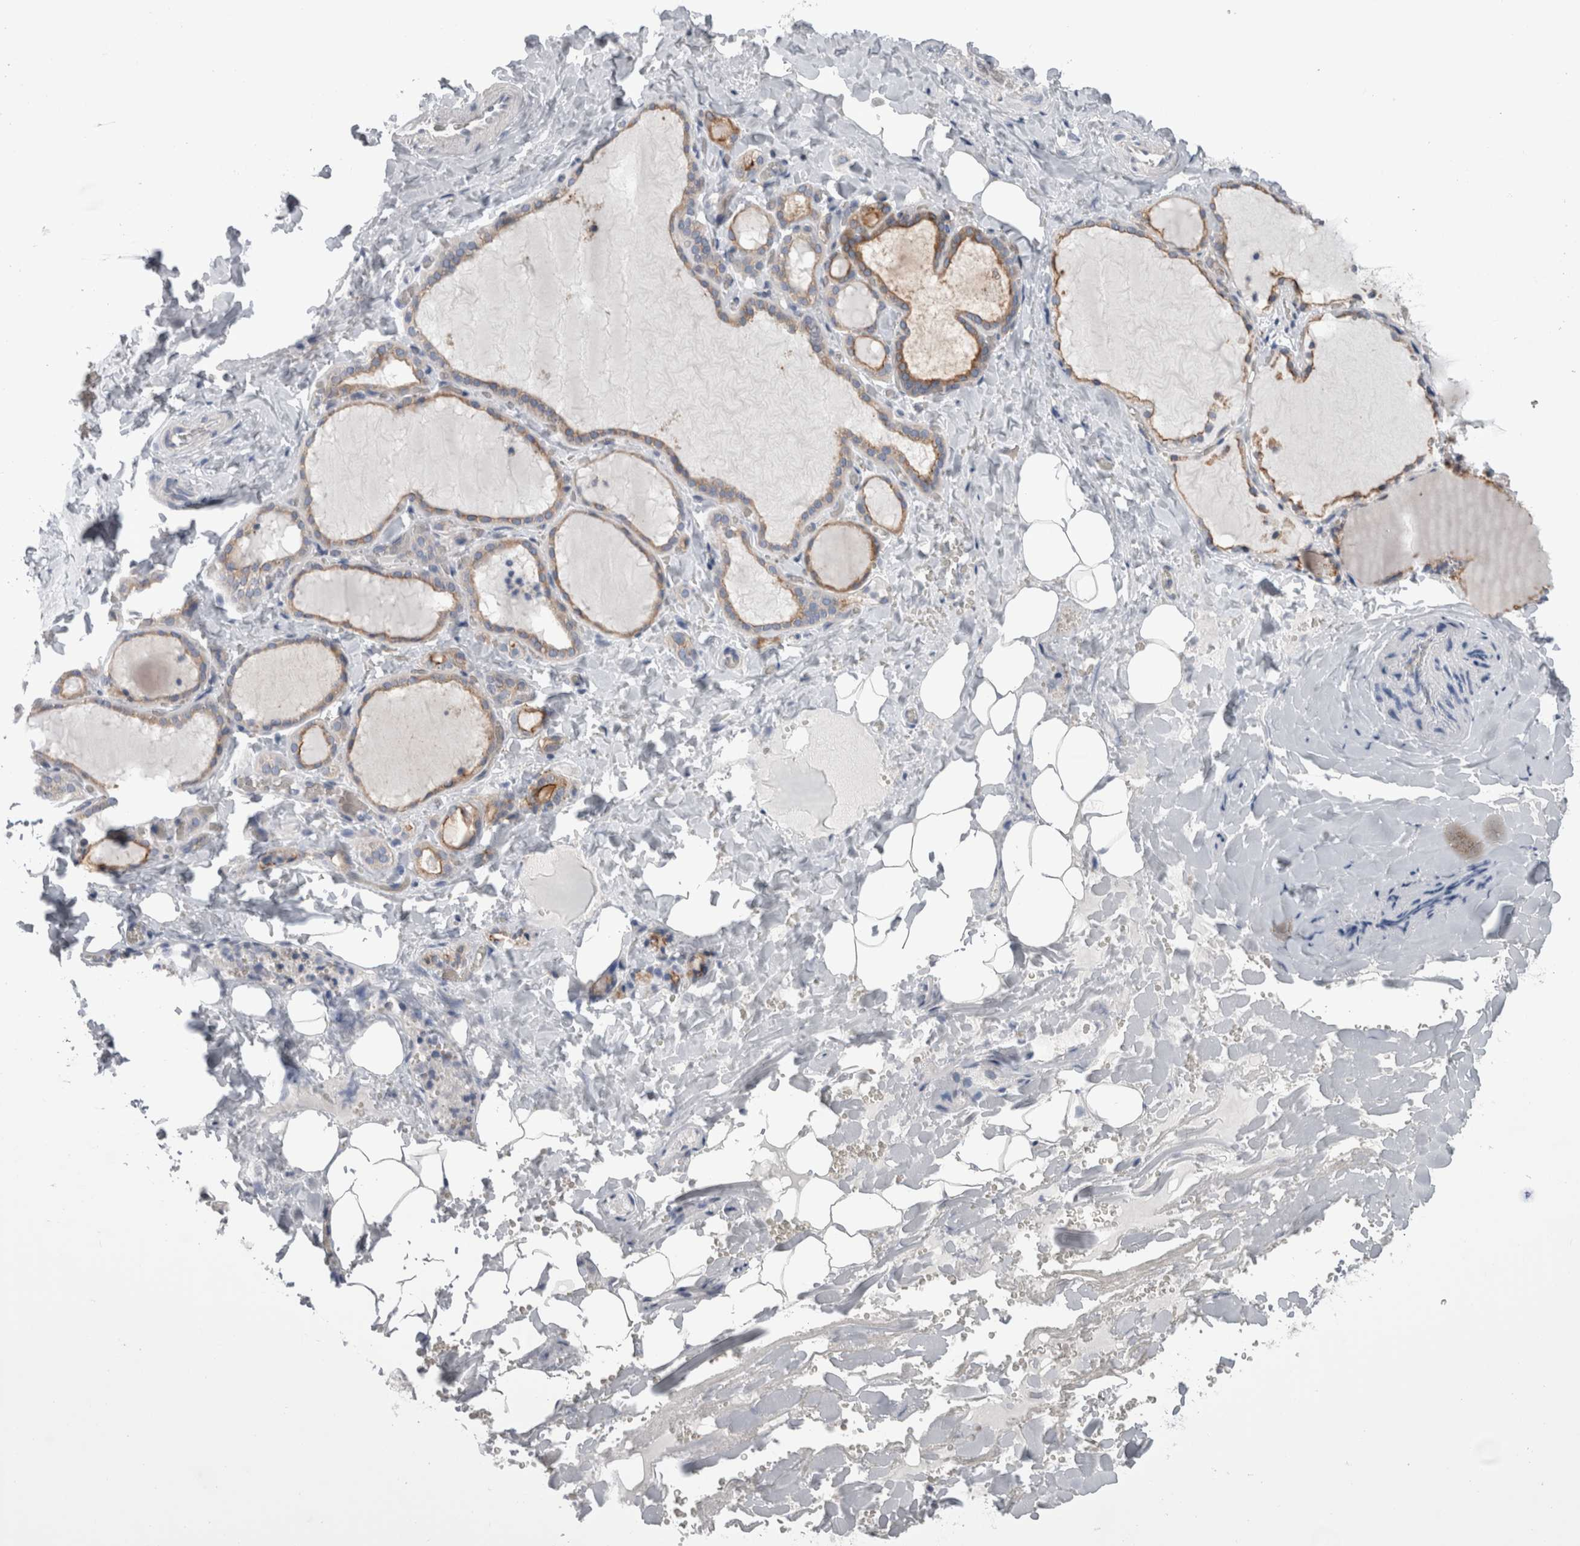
{"staining": {"intensity": "moderate", "quantity": ">75%", "location": "cytoplasmic/membranous"}, "tissue": "thyroid gland", "cell_type": "Glandular cells", "image_type": "normal", "snomed": [{"axis": "morphology", "description": "Normal tissue, NOS"}, {"axis": "topography", "description": "Thyroid gland"}], "caption": "This is a histology image of immunohistochemistry staining of benign thyroid gland, which shows moderate expression in the cytoplasmic/membranous of glandular cells.", "gene": "DCTN6", "patient": {"sex": "female", "age": 22}}